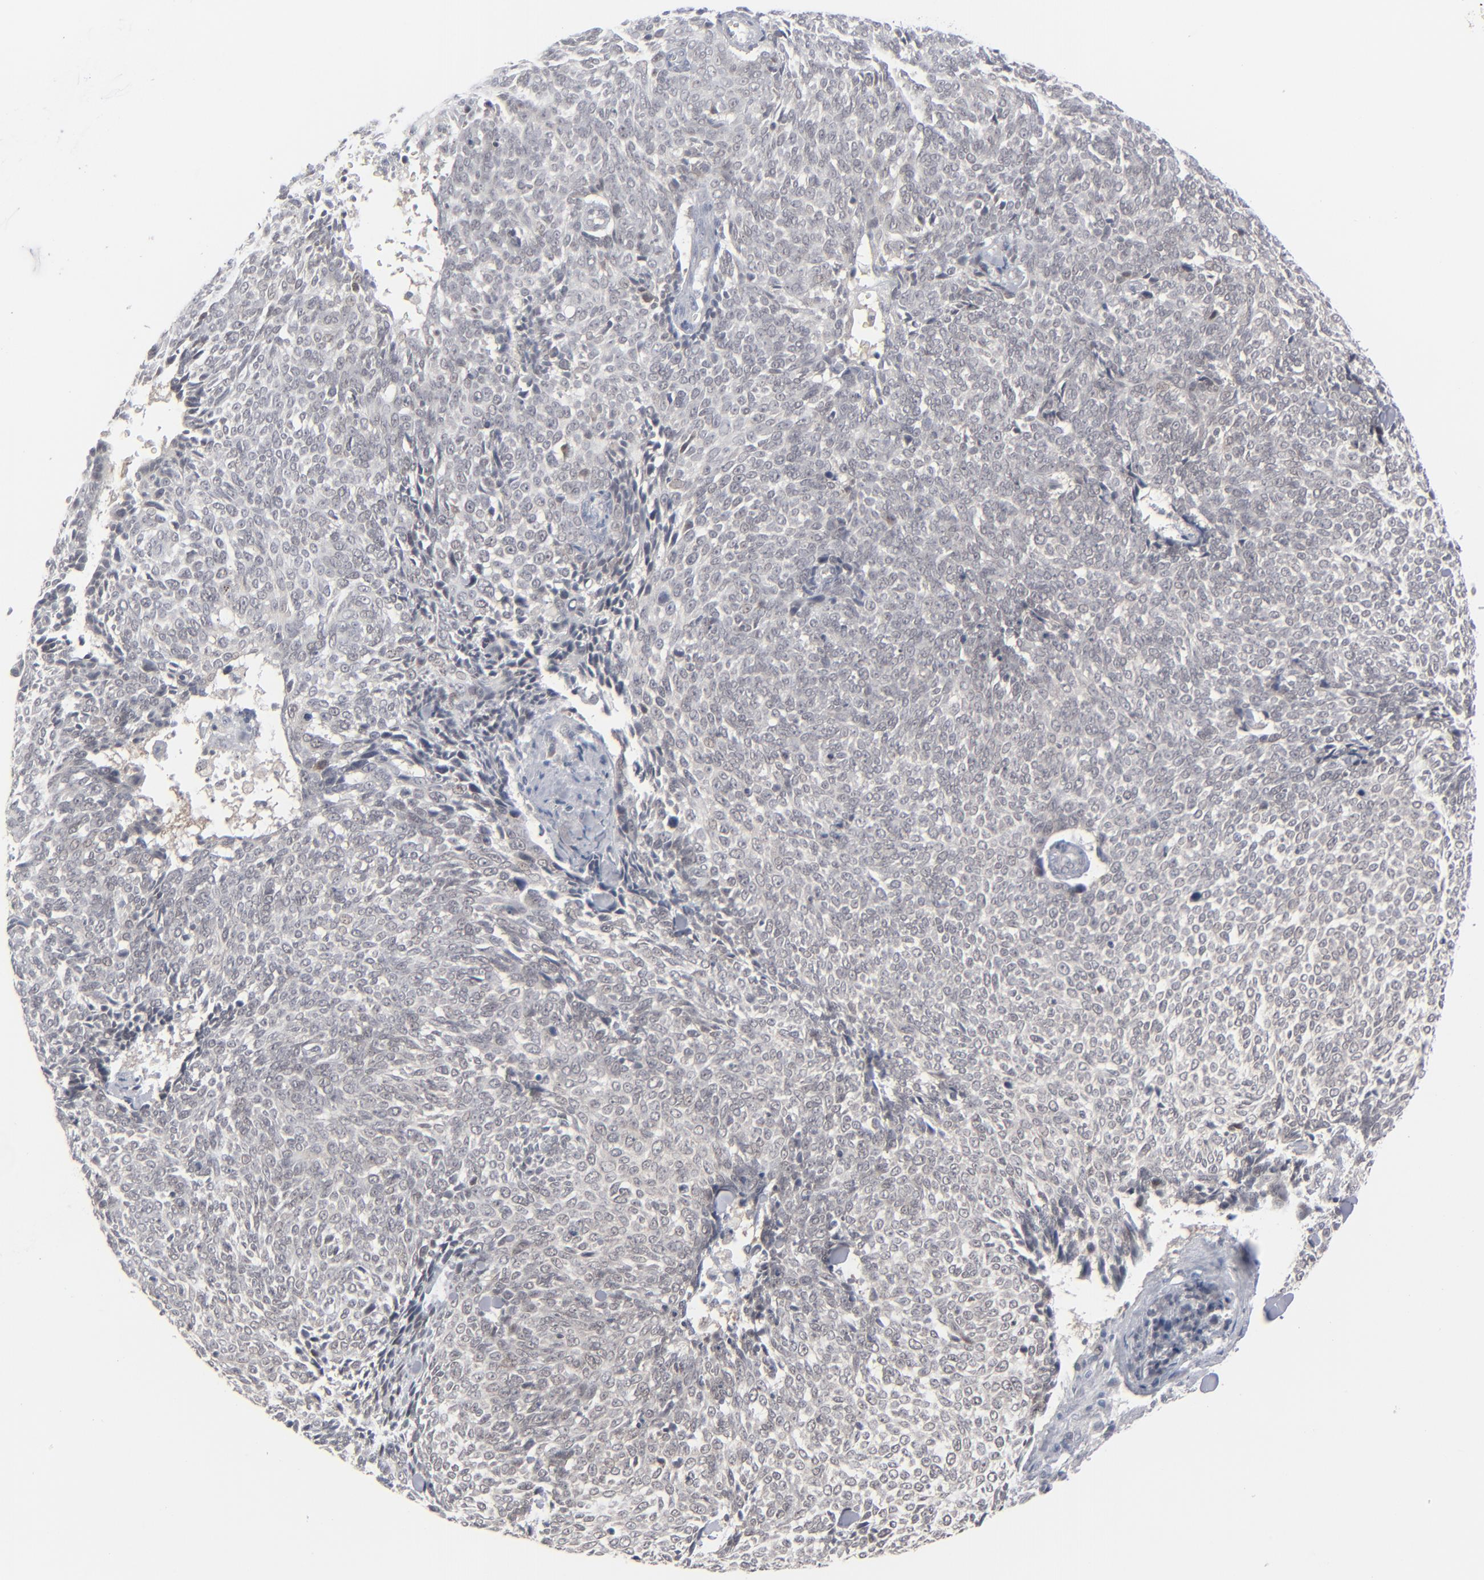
{"staining": {"intensity": "negative", "quantity": "none", "location": "none"}, "tissue": "skin cancer", "cell_type": "Tumor cells", "image_type": "cancer", "snomed": [{"axis": "morphology", "description": "Basal cell carcinoma"}, {"axis": "topography", "description": "Skin"}], "caption": "Immunohistochemical staining of human basal cell carcinoma (skin) shows no significant staining in tumor cells.", "gene": "POF1B", "patient": {"sex": "female", "age": 89}}